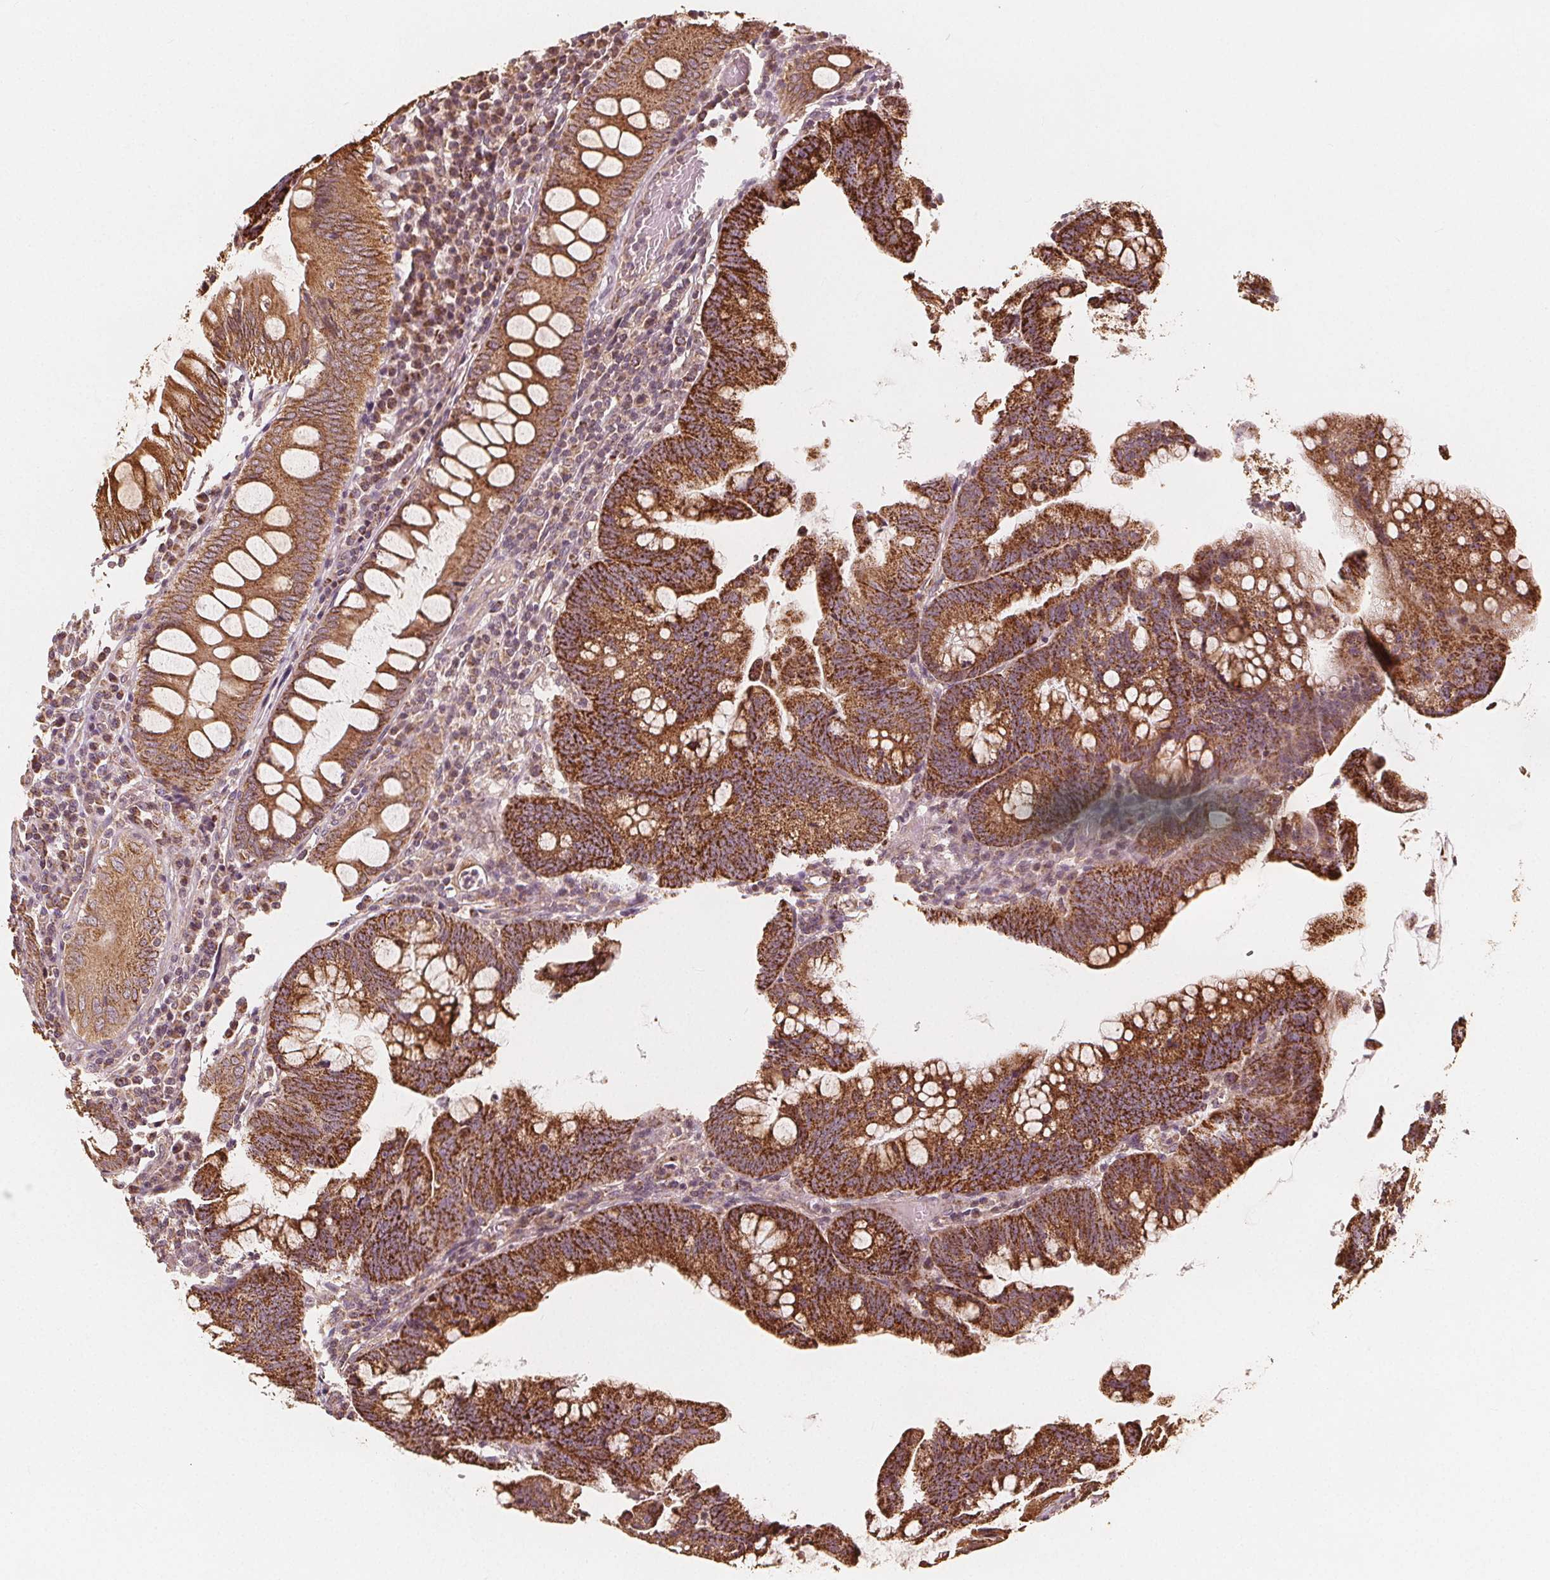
{"staining": {"intensity": "strong", "quantity": ">75%", "location": "cytoplasmic/membranous"}, "tissue": "colorectal cancer", "cell_type": "Tumor cells", "image_type": "cancer", "snomed": [{"axis": "morphology", "description": "Adenocarcinoma, NOS"}, {"axis": "topography", "description": "Colon"}], "caption": "There is high levels of strong cytoplasmic/membranous expression in tumor cells of colorectal cancer, as demonstrated by immunohistochemical staining (brown color).", "gene": "PEX26", "patient": {"sex": "male", "age": 62}}